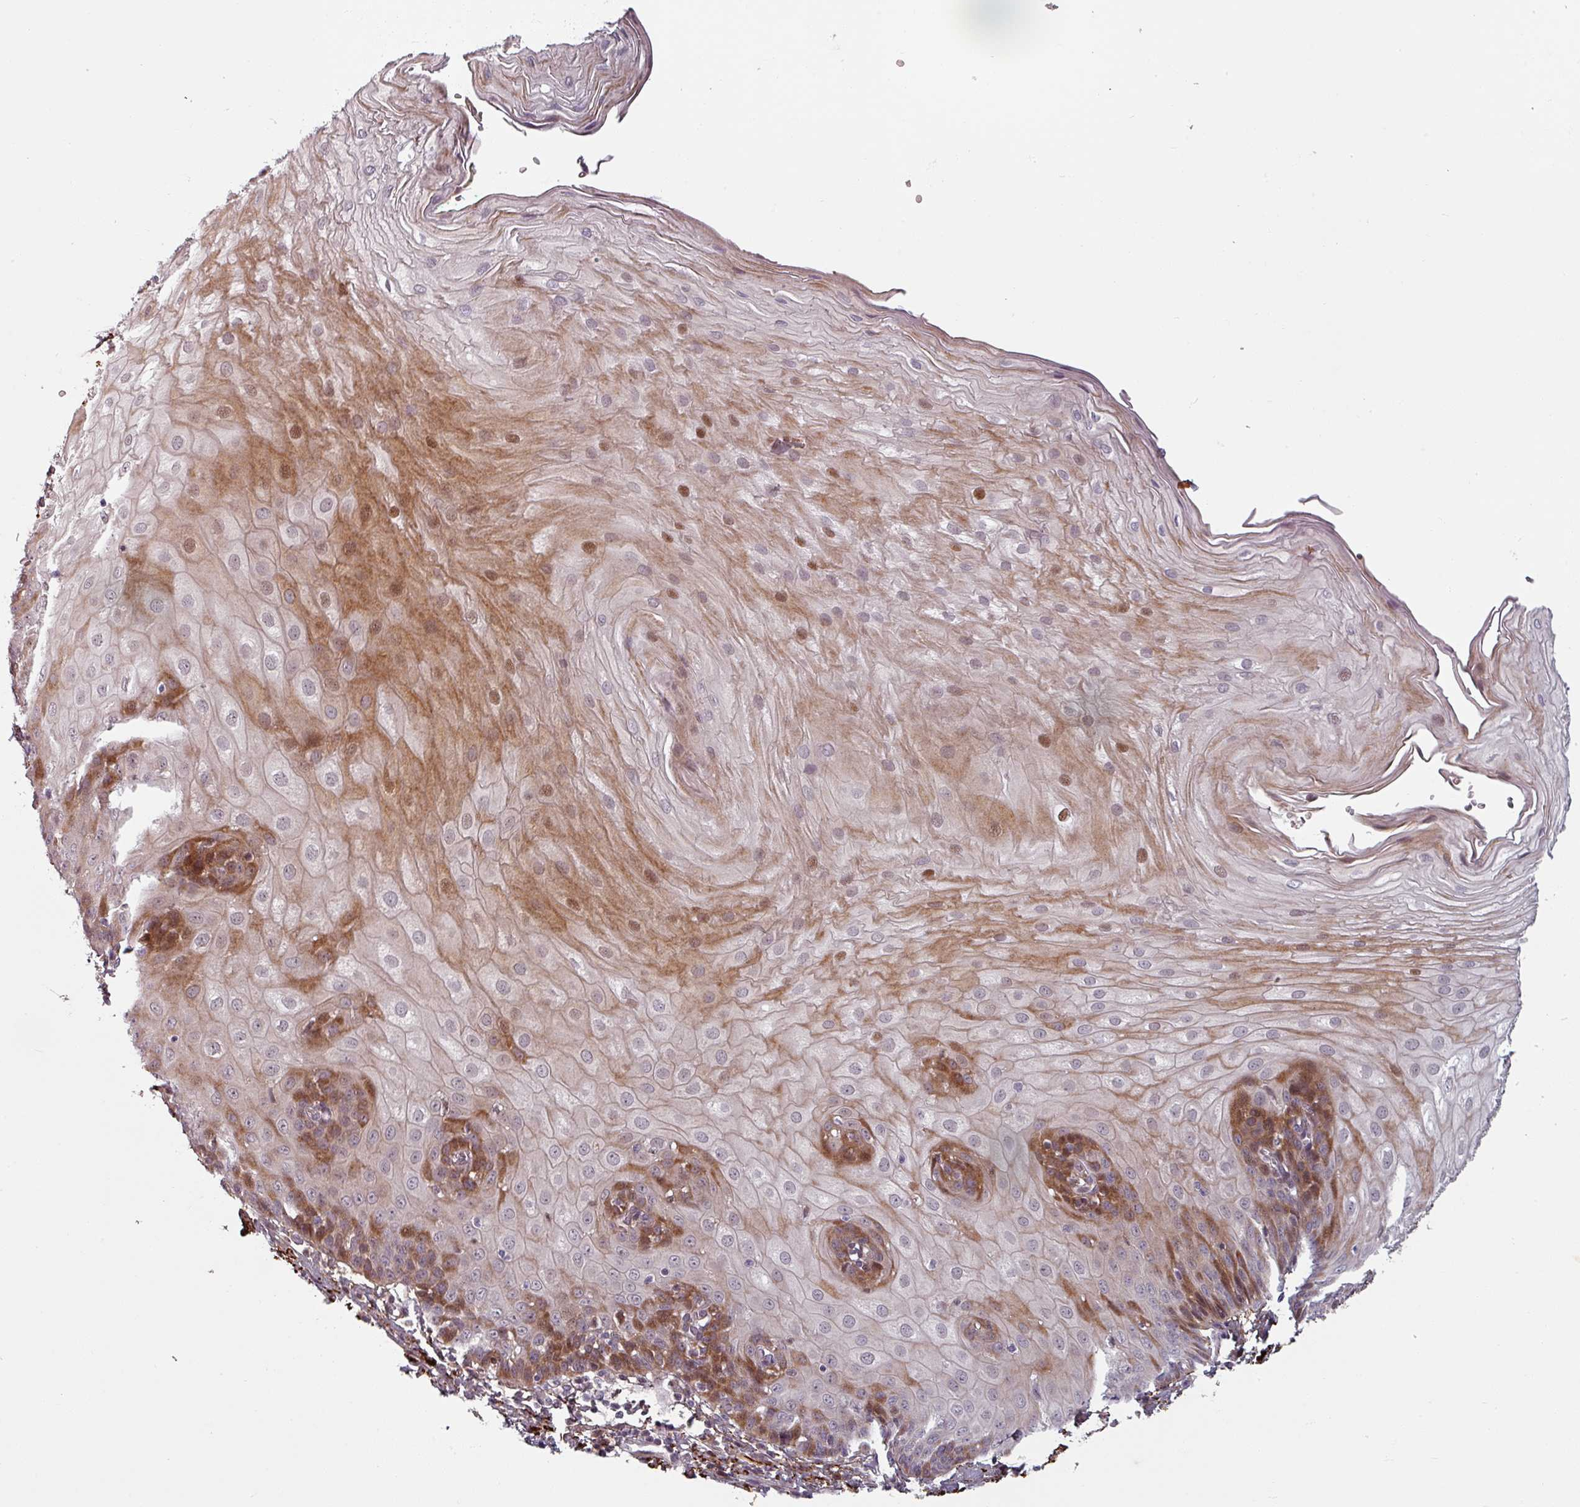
{"staining": {"intensity": "moderate", "quantity": "25%-75%", "location": "cytoplasmic/membranous,nuclear"}, "tissue": "esophagus", "cell_type": "Squamous epithelial cells", "image_type": "normal", "snomed": [{"axis": "morphology", "description": "Normal tissue, NOS"}, {"axis": "topography", "description": "Esophagus"}], "caption": "Immunohistochemistry image of unremarkable esophagus: esophagus stained using immunohistochemistry shows medium levels of moderate protein expression localized specifically in the cytoplasmic/membranous,nuclear of squamous epithelial cells, appearing as a cytoplasmic/membranous,nuclear brown color.", "gene": "CYB5RL", "patient": {"sex": "male", "age": 69}}